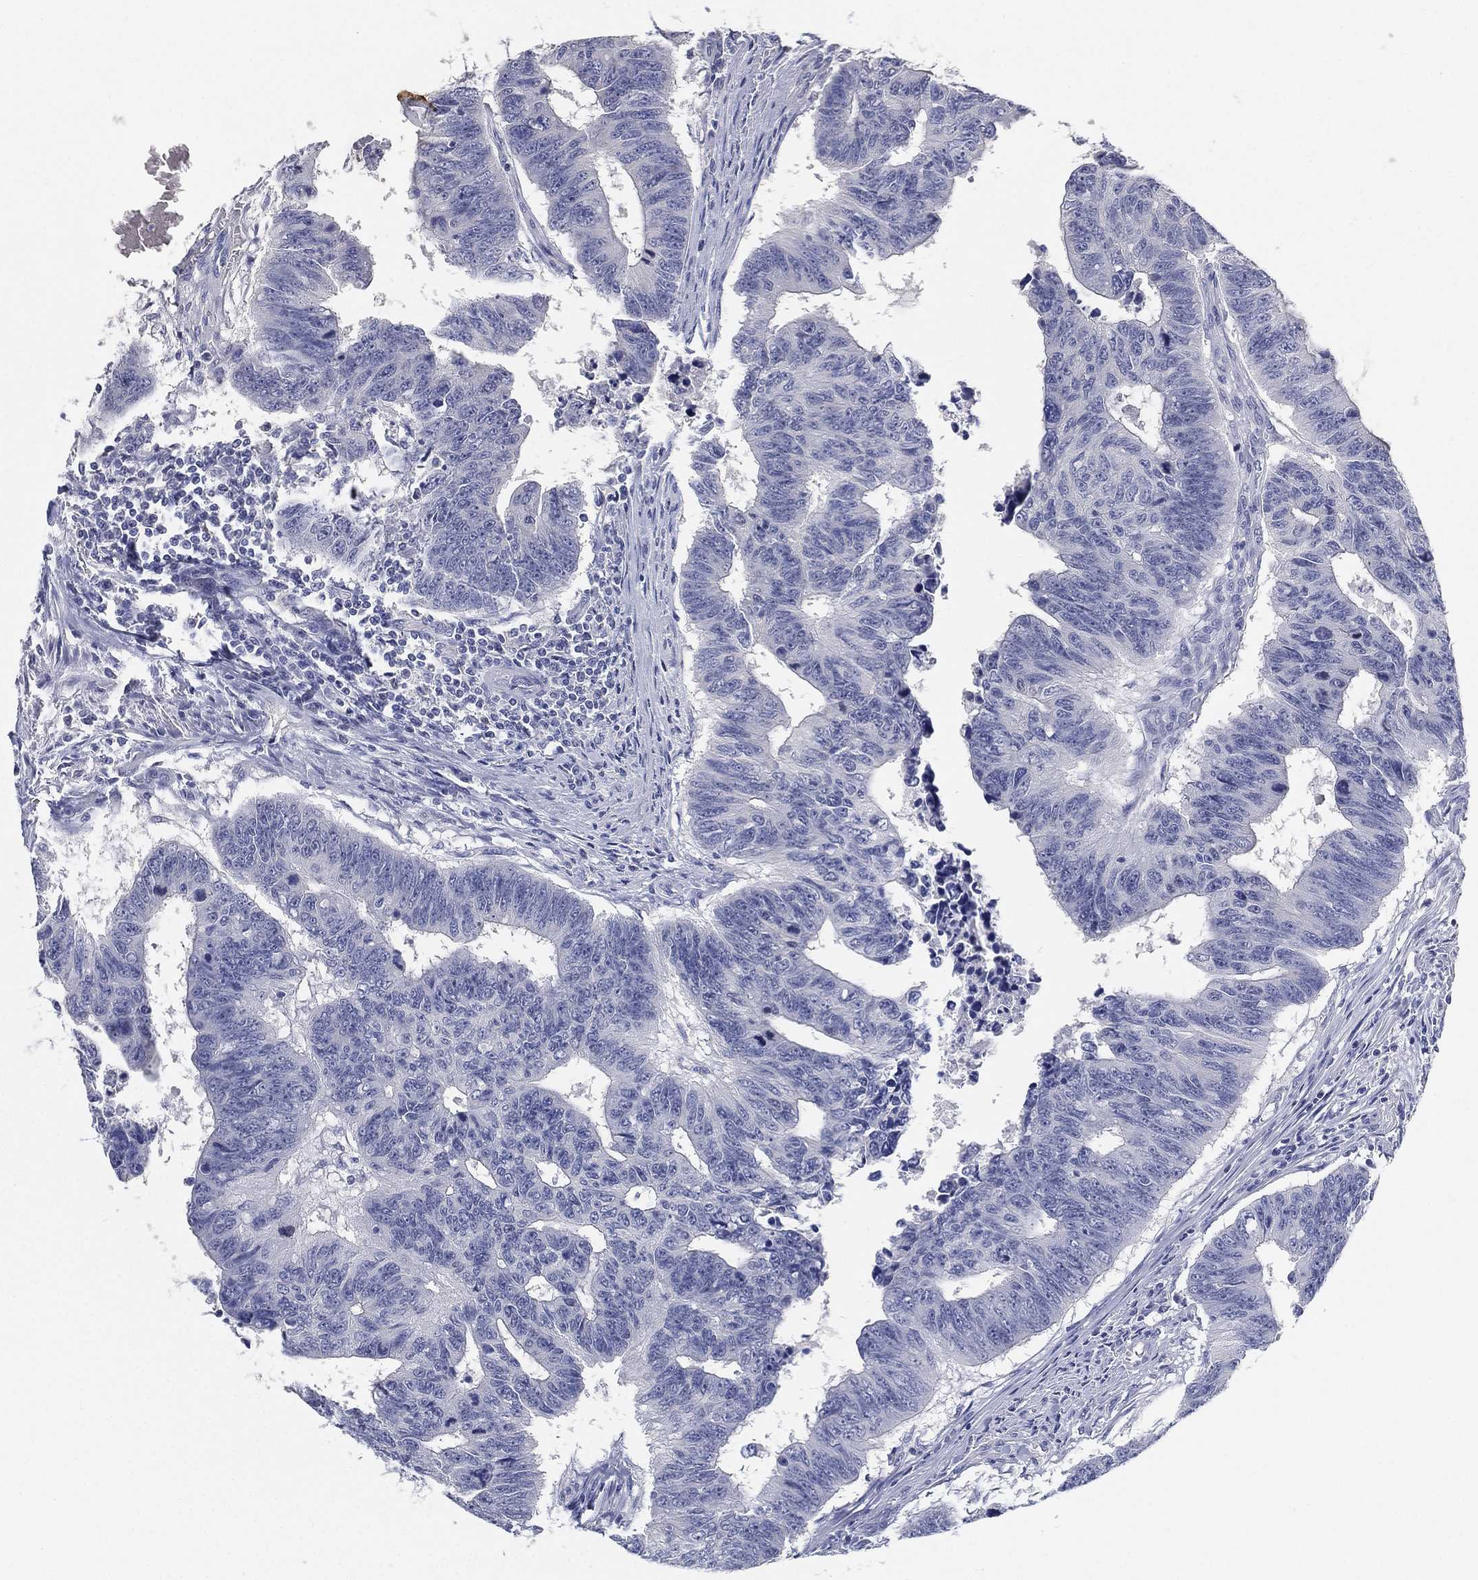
{"staining": {"intensity": "negative", "quantity": "none", "location": "none"}, "tissue": "colorectal cancer", "cell_type": "Tumor cells", "image_type": "cancer", "snomed": [{"axis": "morphology", "description": "Adenocarcinoma, NOS"}, {"axis": "topography", "description": "Rectum"}], "caption": "This is a histopathology image of IHC staining of colorectal adenocarcinoma, which shows no staining in tumor cells. Nuclei are stained in blue.", "gene": "FAM187B", "patient": {"sex": "female", "age": 85}}